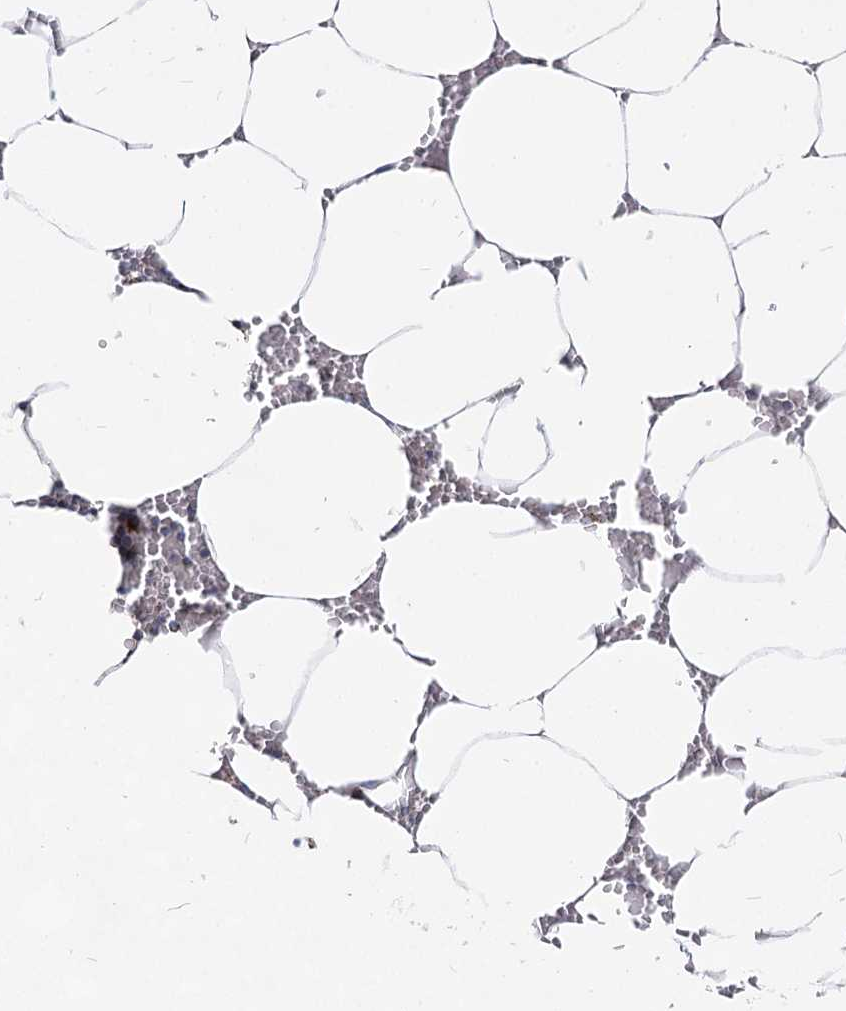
{"staining": {"intensity": "moderate", "quantity": "<25%", "location": "cytoplasmic/membranous"}, "tissue": "bone marrow", "cell_type": "Hematopoietic cells", "image_type": "normal", "snomed": [{"axis": "morphology", "description": "Normal tissue, NOS"}, {"axis": "topography", "description": "Bone marrow"}], "caption": "Moderate cytoplasmic/membranous staining is present in about <25% of hematopoietic cells in benign bone marrow. (DAB IHC with brightfield microscopy, high magnification).", "gene": "CCDC73", "patient": {"sex": "male", "age": 70}}